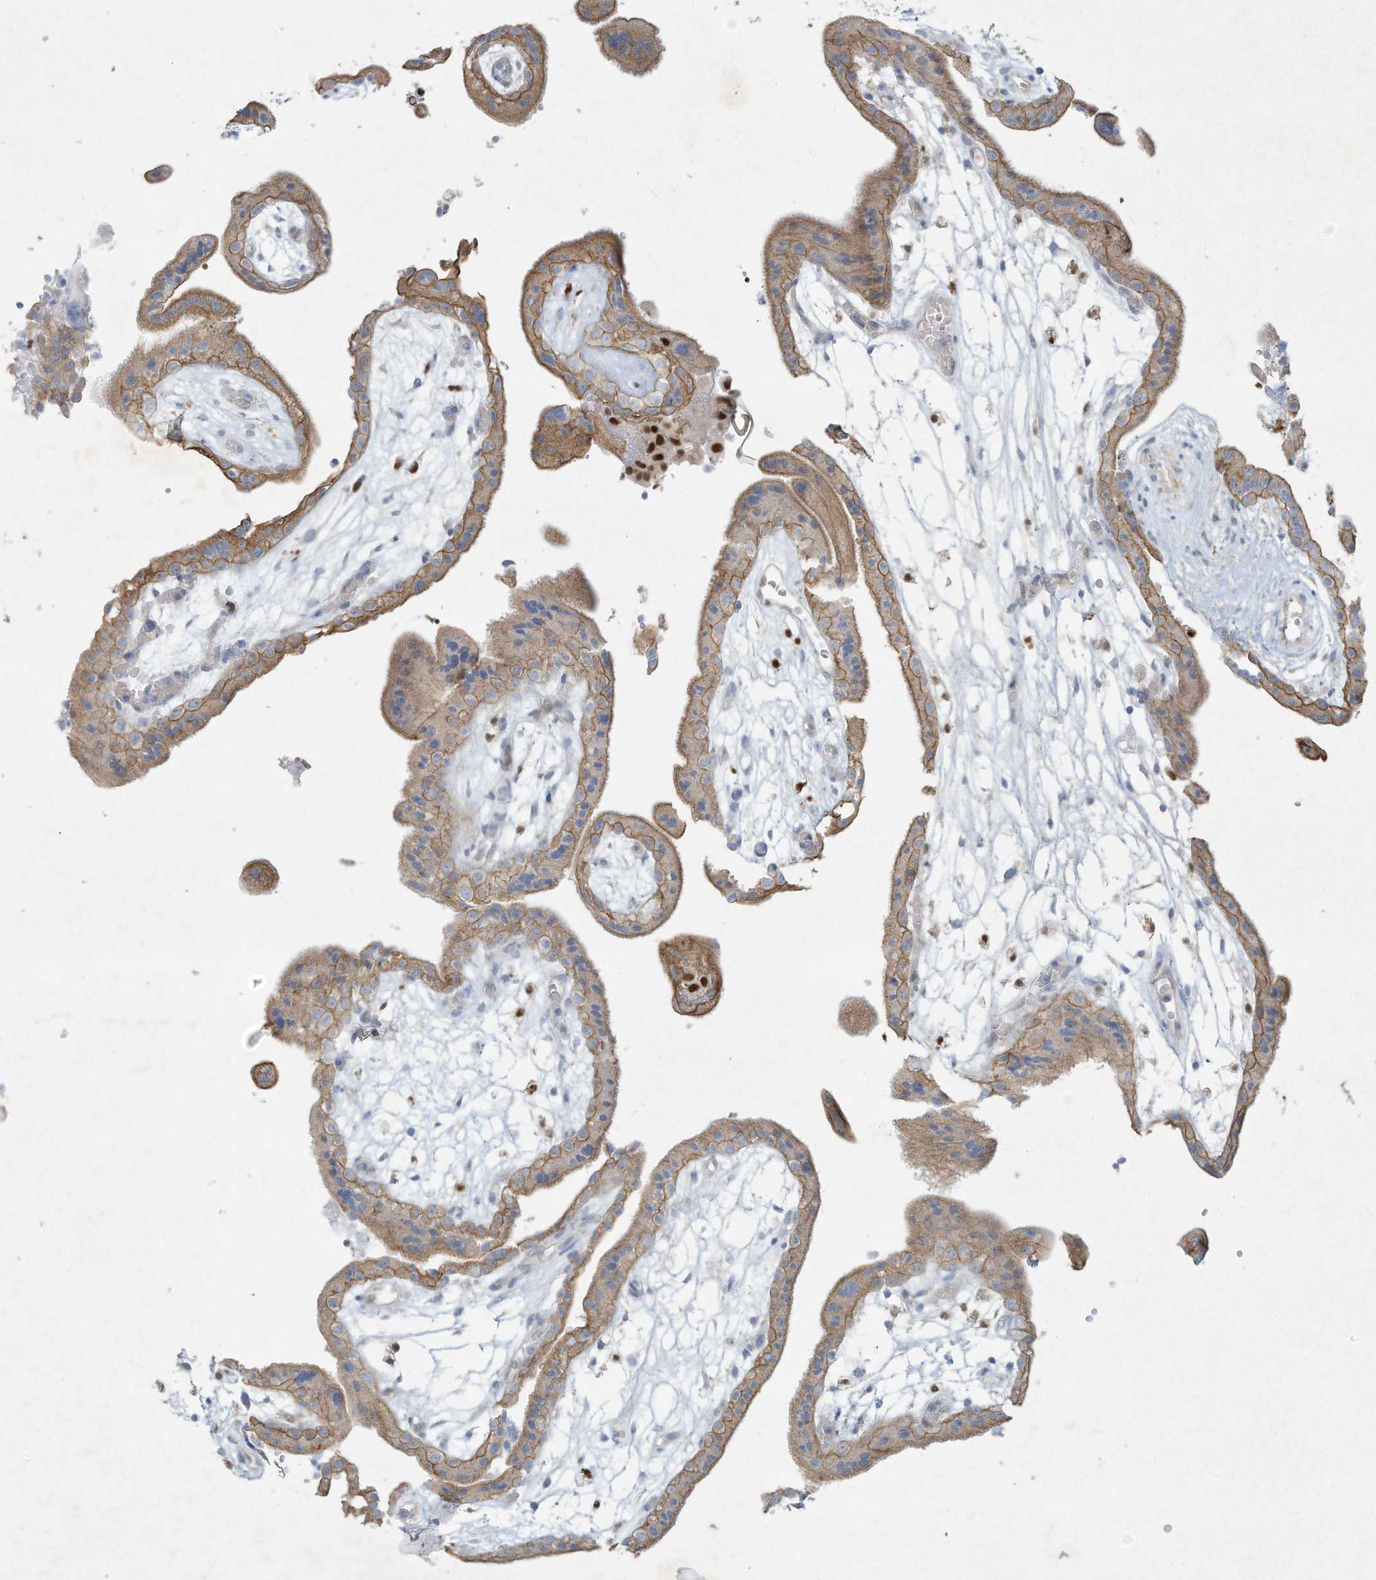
{"staining": {"intensity": "moderate", "quantity": ">75%", "location": "cytoplasmic/membranous"}, "tissue": "placenta", "cell_type": "Trophoblastic cells", "image_type": "normal", "snomed": [{"axis": "morphology", "description": "Normal tissue, NOS"}, {"axis": "topography", "description": "Placenta"}], "caption": "The immunohistochemical stain highlights moderate cytoplasmic/membranous positivity in trophoblastic cells of unremarkable placenta. Using DAB (3,3'-diaminobenzidine) (brown) and hematoxylin (blue) stains, captured at high magnification using brightfield microscopy.", "gene": "TUBE1", "patient": {"sex": "female", "age": 18}}